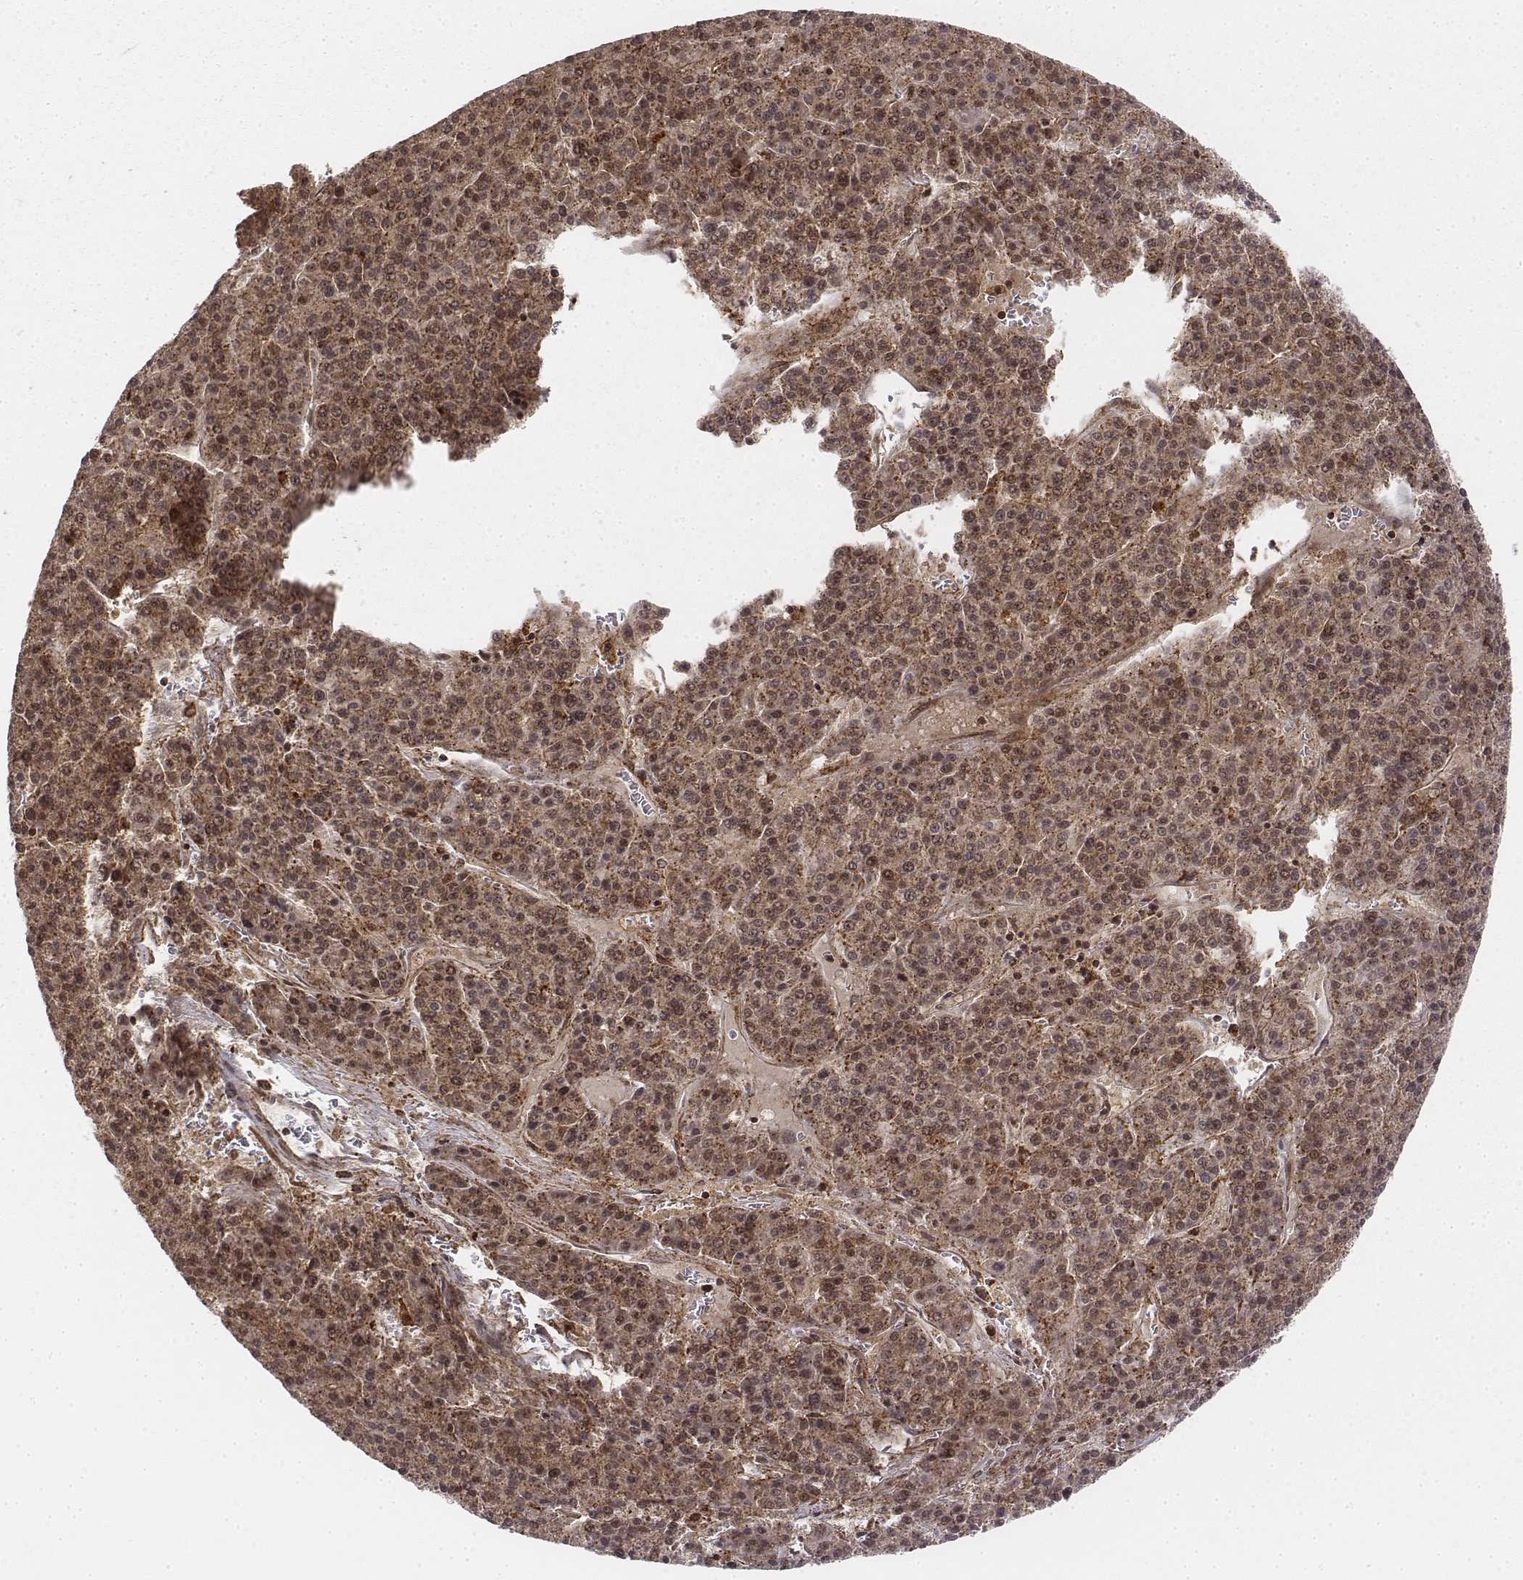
{"staining": {"intensity": "moderate", "quantity": ">75%", "location": "cytoplasmic/membranous,nuclear"}, "tissue": "liver cancer", "cell_type": "Tumor cells", "image_type": "cancer", "snomed": [{"axis": "morphology", "description": "Carcinoma, Hepatocellular, NOS"}, {"axis": "topography", "description": "Liver"}], "caption": "Tumor cells demonstrate medium levels of moderate cytoplasmic/membranous and nuclear staining in about >75% of cells in human liver cancer (hepatocellular carcinoma).", "gene": "ZFYVE19", "patient": {"sex": "female", "age": 58}}